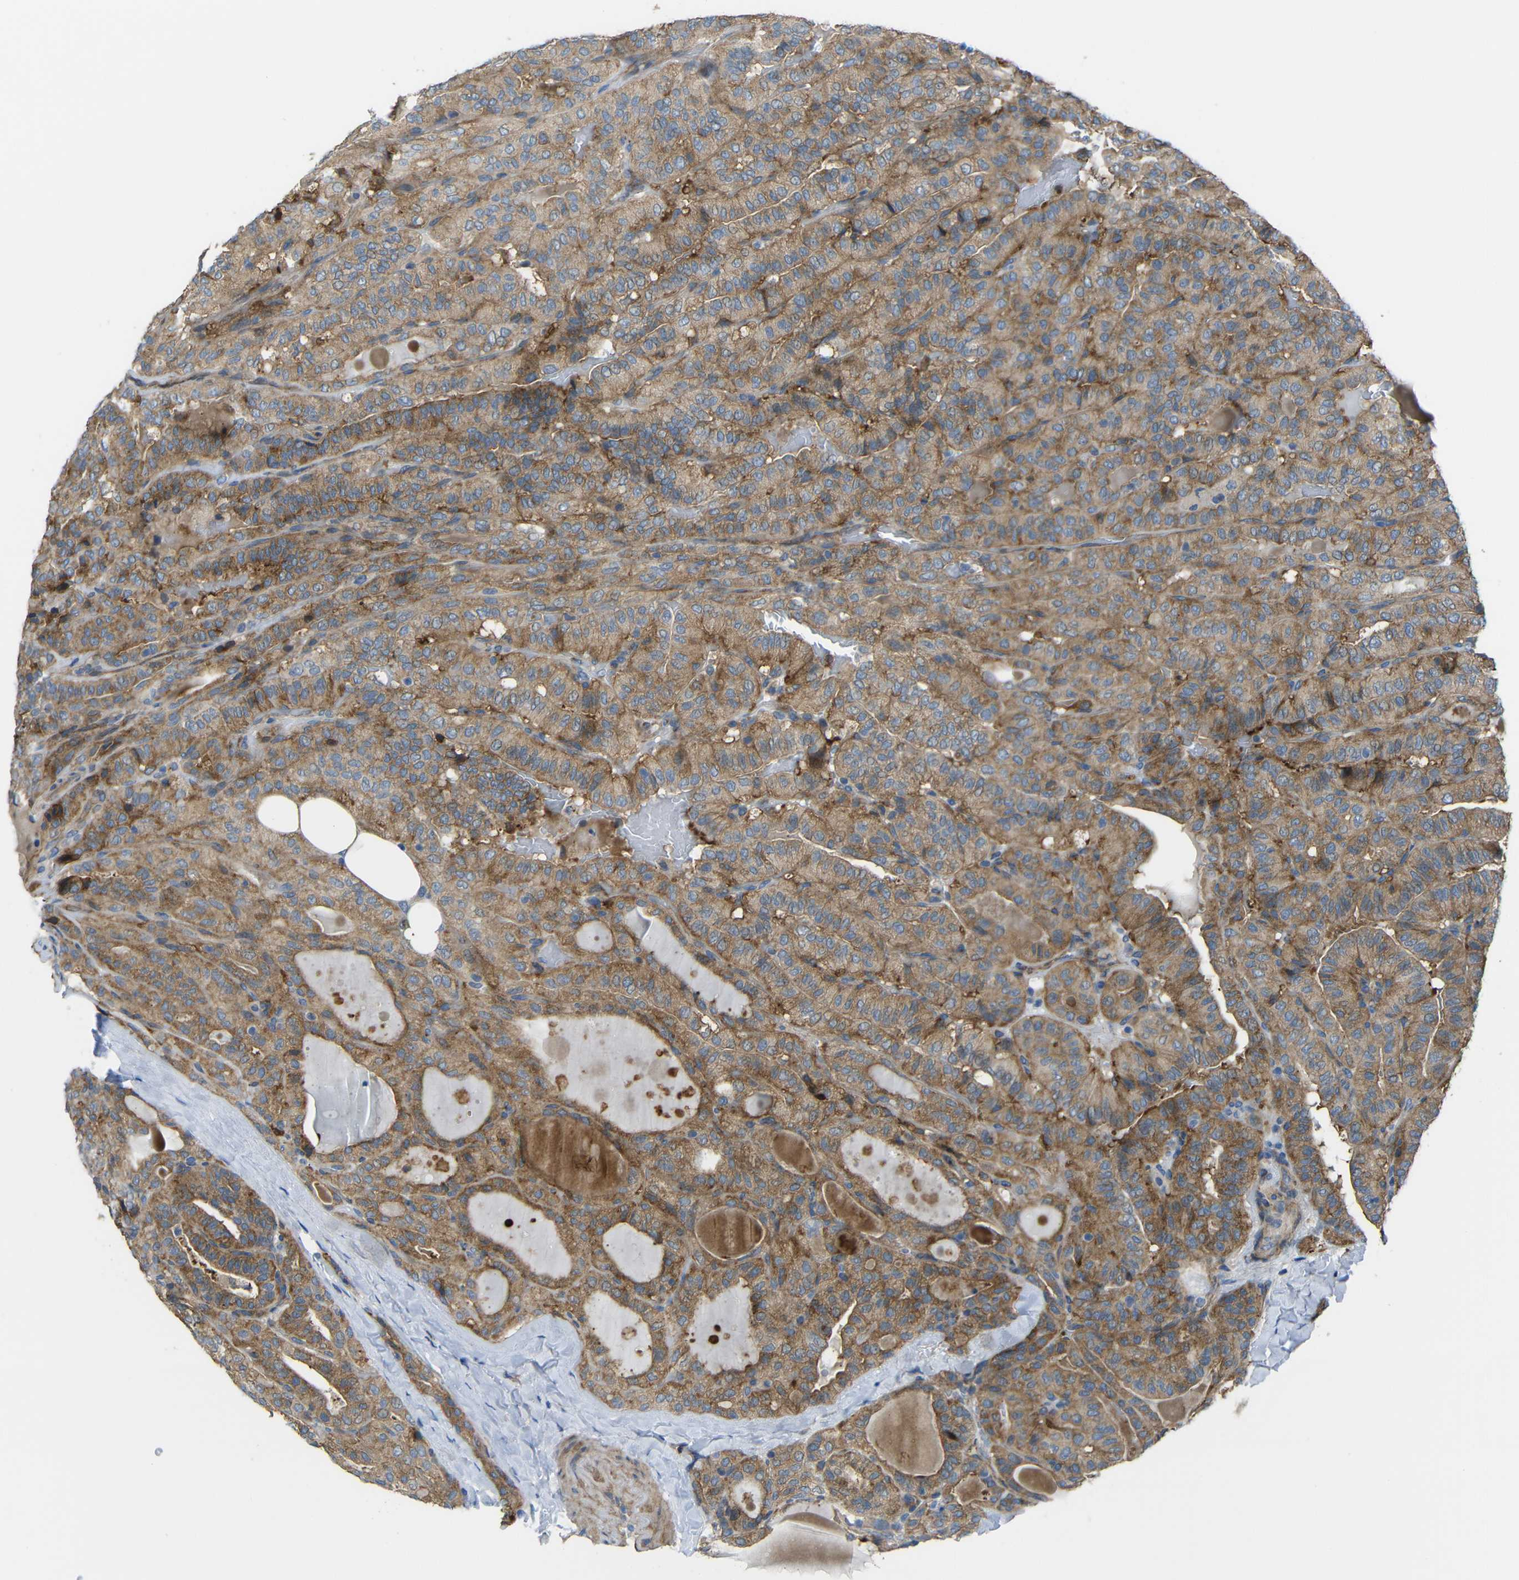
{"staining": {"intensity": "moderate", "quantity": ">75%", "location": "cytoplasmic/membranous"}, "tissue": "thyroid cancer", "cell_type": "Tumor cells", "image_type": "cancer", "snomed": [{"axis": "morphology", "description": "Papillary adenocarcinoma, NOS"}, {"axis": "topography", "description": "Thyroid gland"}], "caption": "Immunohistochemistry staining of thyroid cancer (papillary adenocarcinoma), which shows medium levels of moderate cytoplasmic/membranous staining in approximately >75% of tumor cells indicating moderate cytoplasmic/membranous protein expression. The staining was performed using DAB (3,3'-diaminobenzidine) (brown) for protein detection and nuclei were counterstained in hematoxylin (blue).", "gene": "SYPL1", "patient": {"sex": "male", "age": 77}}